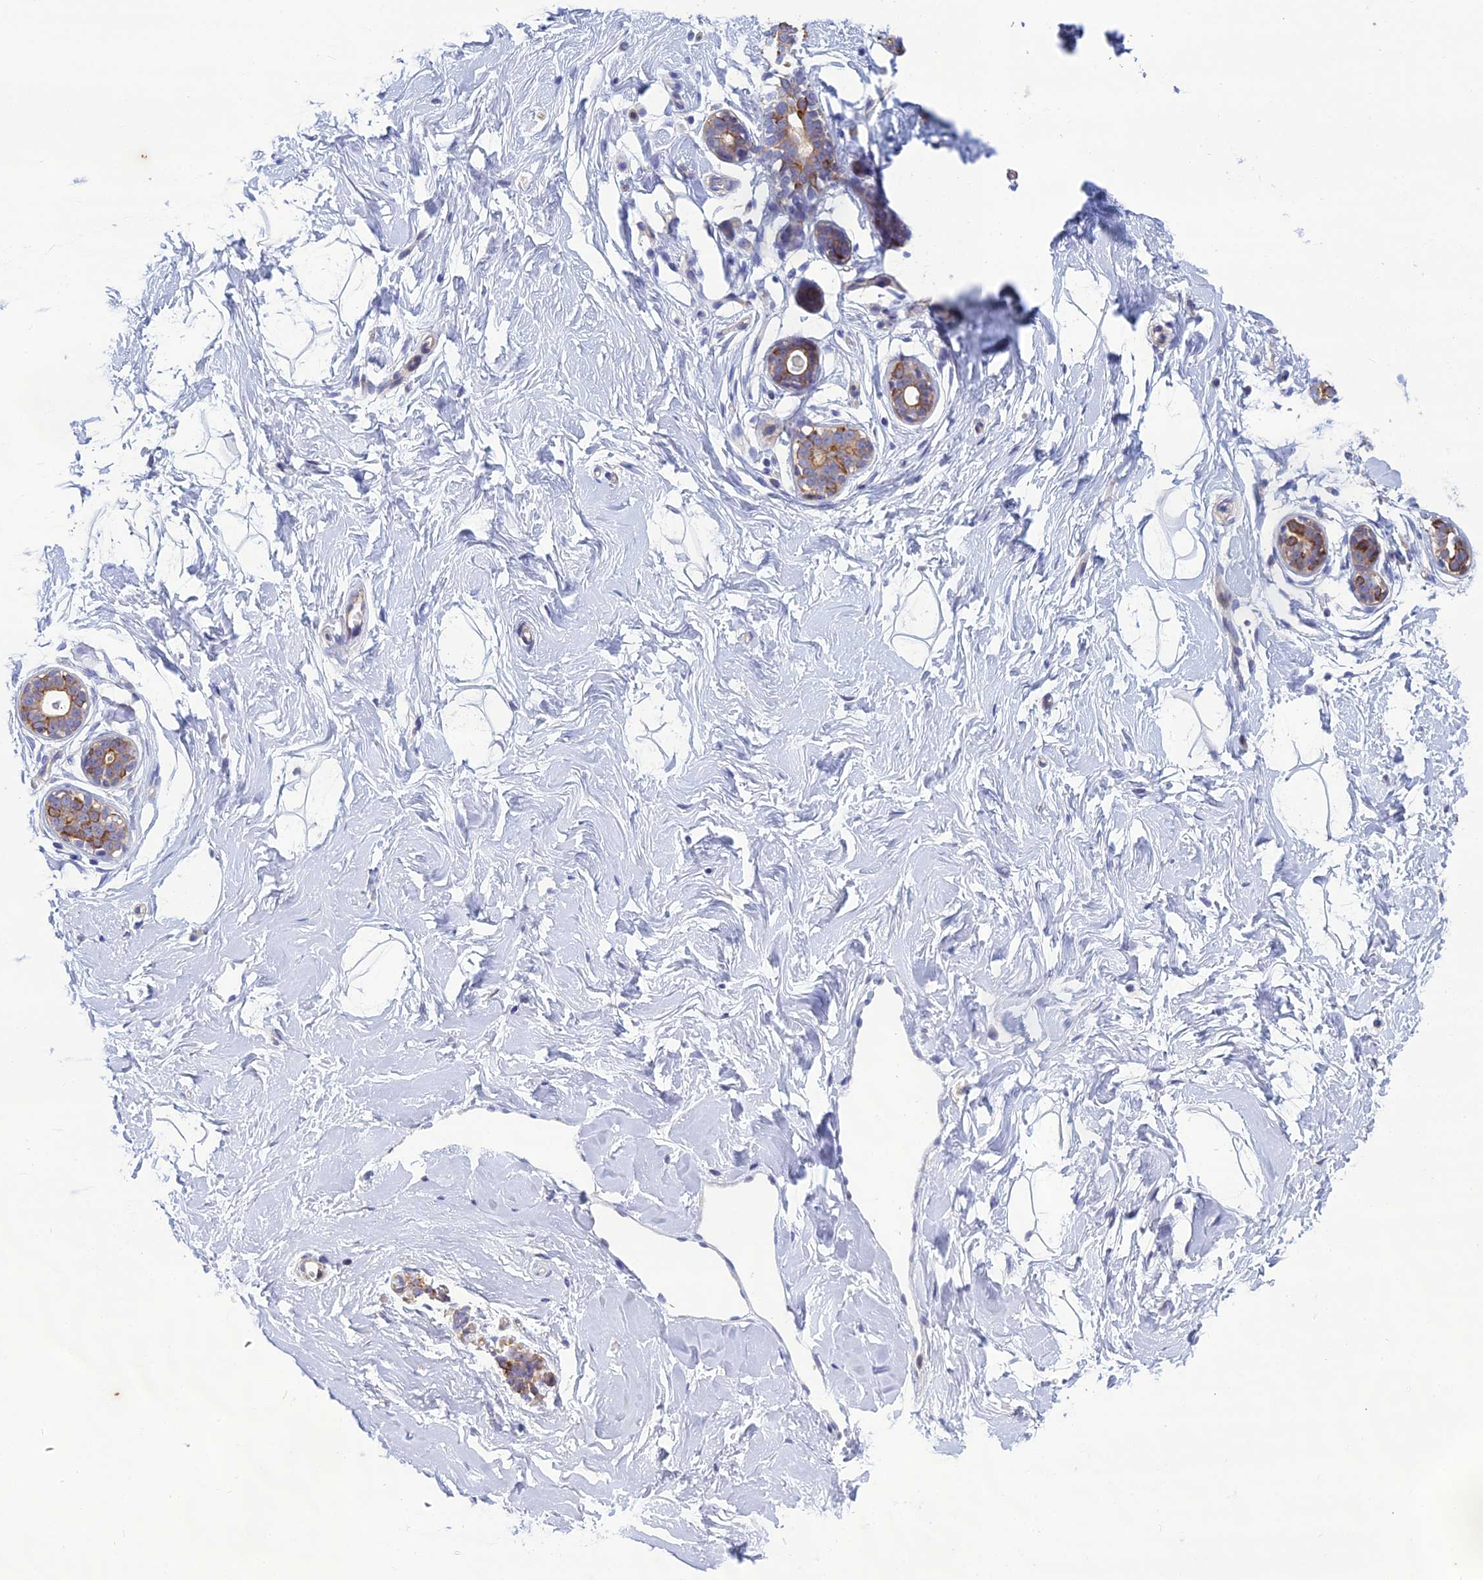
{"staining": {"intensity": "negative", "quantity": "none", "location": "none"}, "tissue": "breast", "cell_type": "Adipocytes", "image_type": "normal", "snomed": [{"axis": "morphology", "description": "Normal tissue, NOS"}, {"axis": "morphology", "description": "Adenoma, NOS"}, {"axis": "topography", "description": "Breast"}], "caption": "The micrograph demonstrates no staining of adipocytes in unremarkable breast. (Brightfield microscopy of DAB immunohistochemistry at high magnification).", "gene": "LZTS2", "patient": {"sex": "female", "age": 23}}